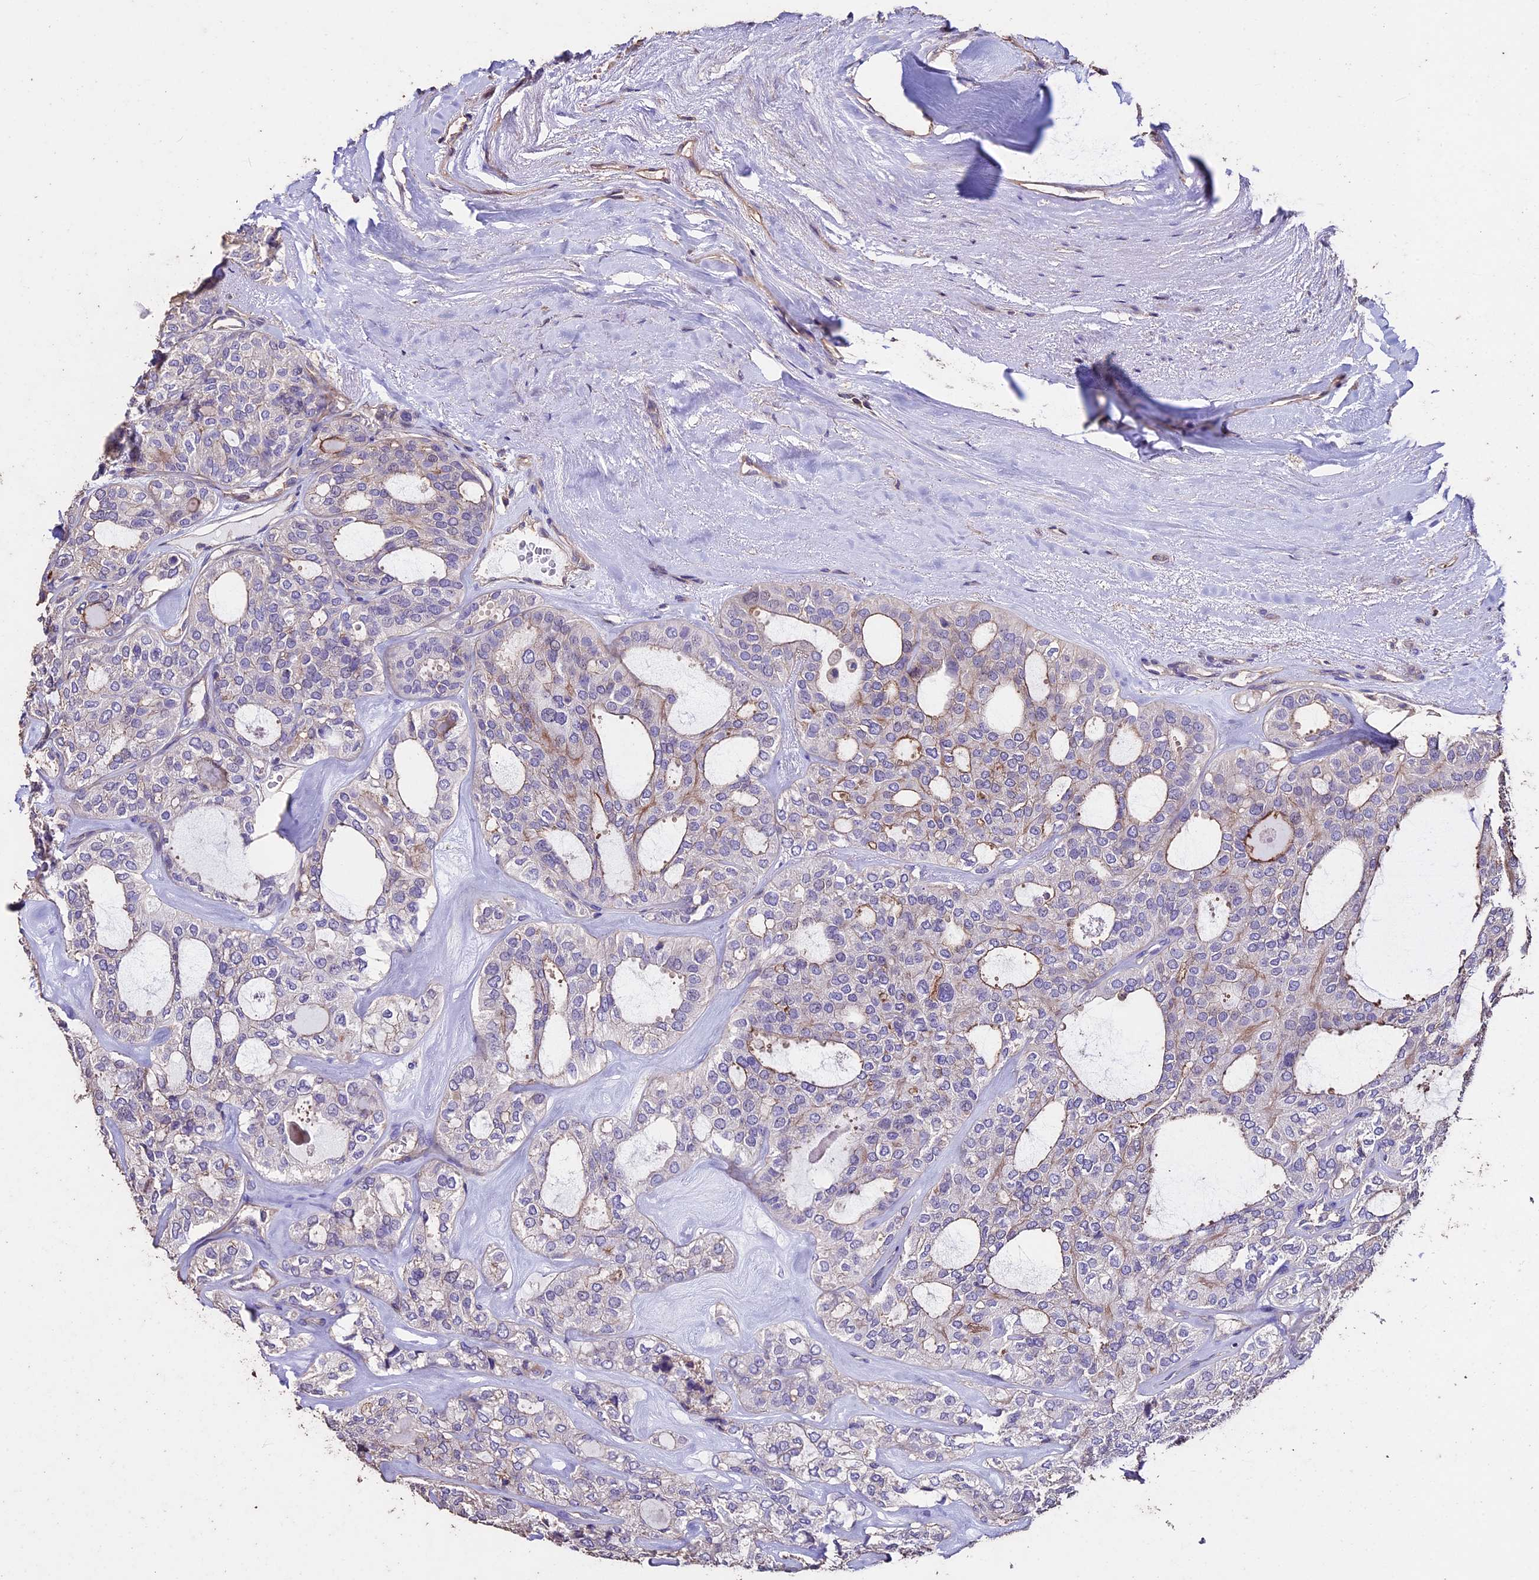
{"staining": {"intensity": "negative", "quantity": "none", "location": "none"}, "tissue": "thyroid cancer", "cell_type": "Tumor cells", "image_type": "cancer", "snomed": [{"axis": "morphology", "description": "Follicular adenoma carcinoma, NOS"}, {"axis": "topography", "description": "Thyroid gland"}], "caption": "Thyroid cancer stained for a protein using IHC exhibits no positivity tumor cells.", "gene": "USB1", "patient": {"sex": "male", "age": 75}}